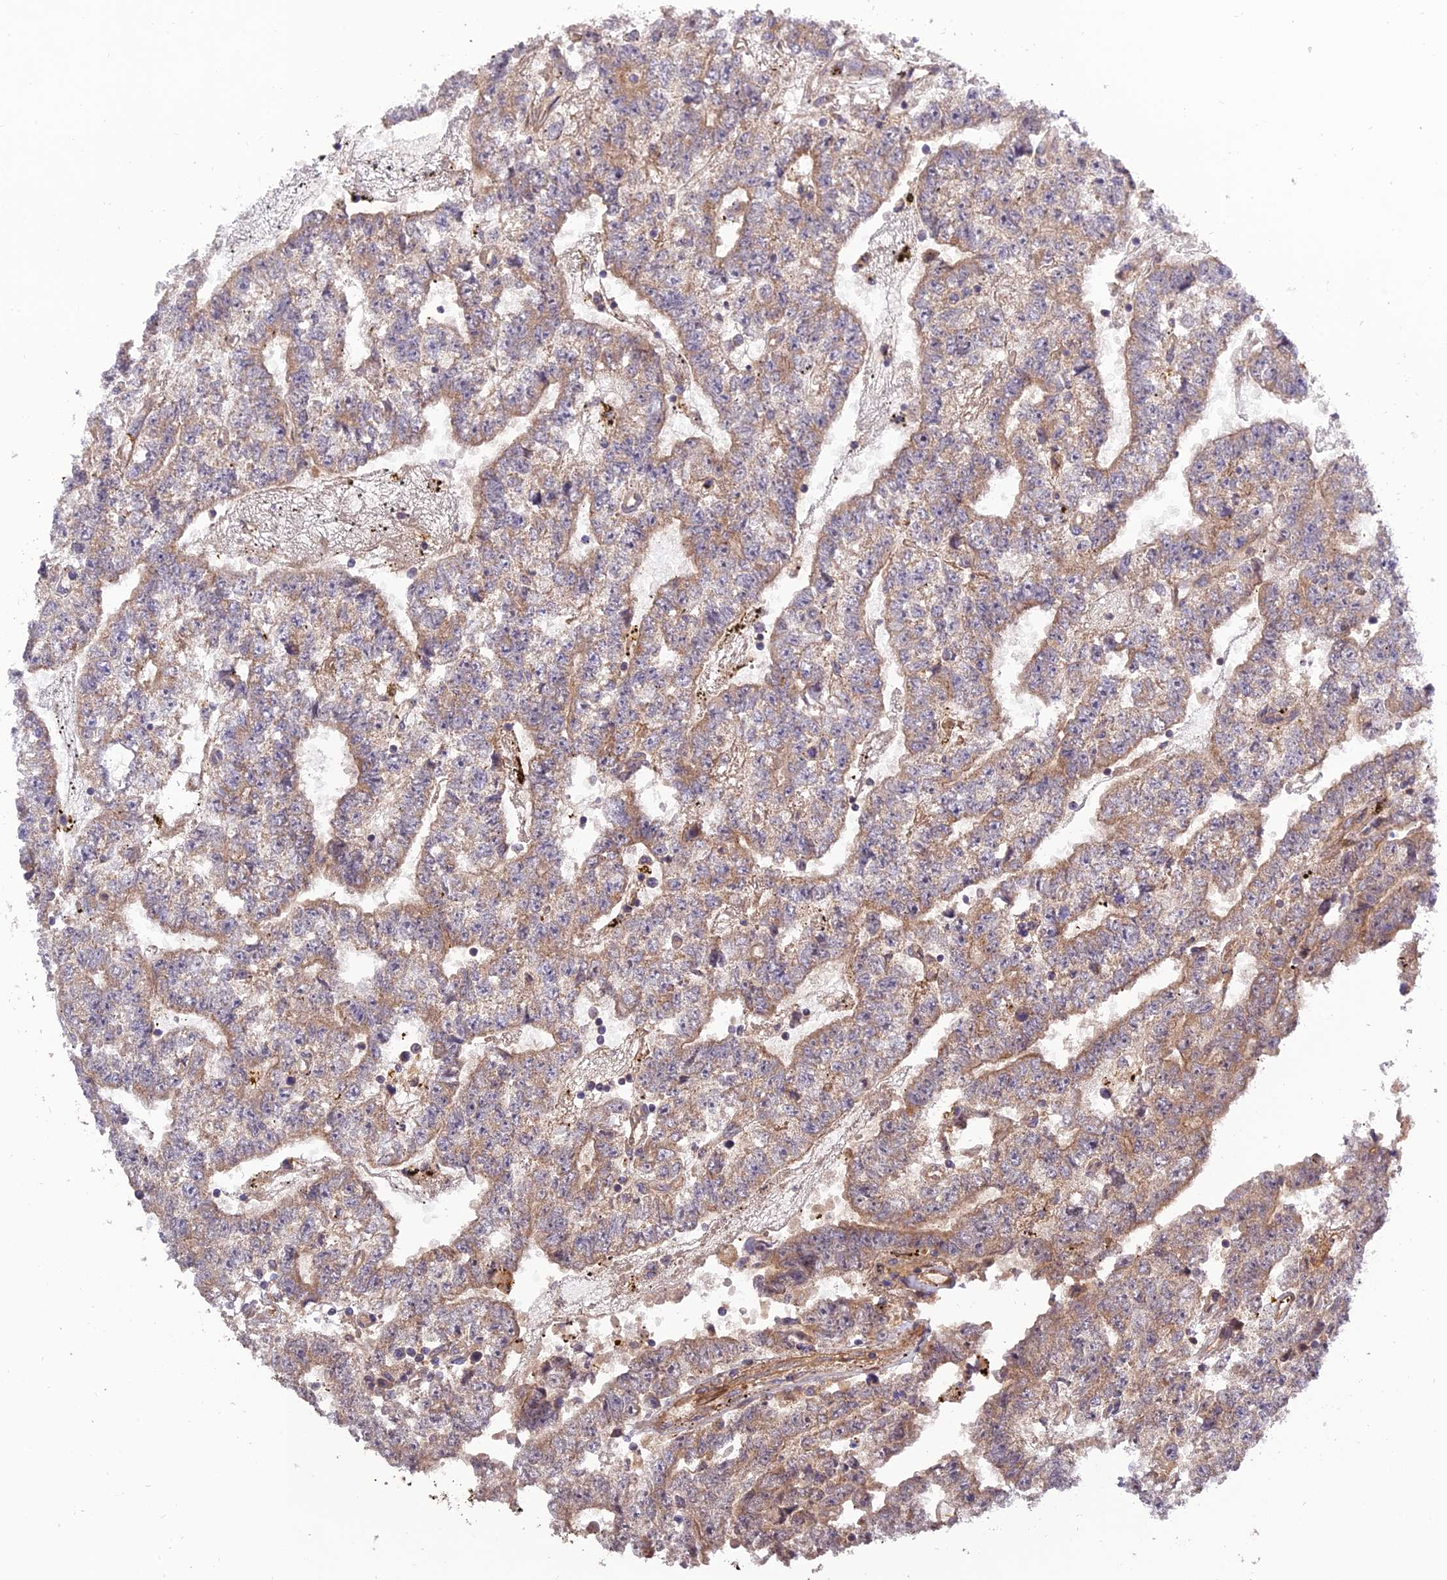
{"staining": {"intensity": "weak", "quantity": "25%-75%", "location": "cytoplasmic/membranous"}, "tissue": "testis cancer", "cell_type": "Tumor cells", "image_type": "cancer", "snomed": [{"axis": "morphology", "description": "Carcinoma, Embryonal, NOS"}, {"axis": "topography", "description": "Testis"}], "caption": "A photomicrograph showing weak cytoplasmic/membranous staining in about 25%-75% of tumor cells in testis cancer (embryonal carcinoma), as visualized by brown immunohistochemical staining.", "gene": "CREBL2", "patient": {"sex": "male", "age": 25}}